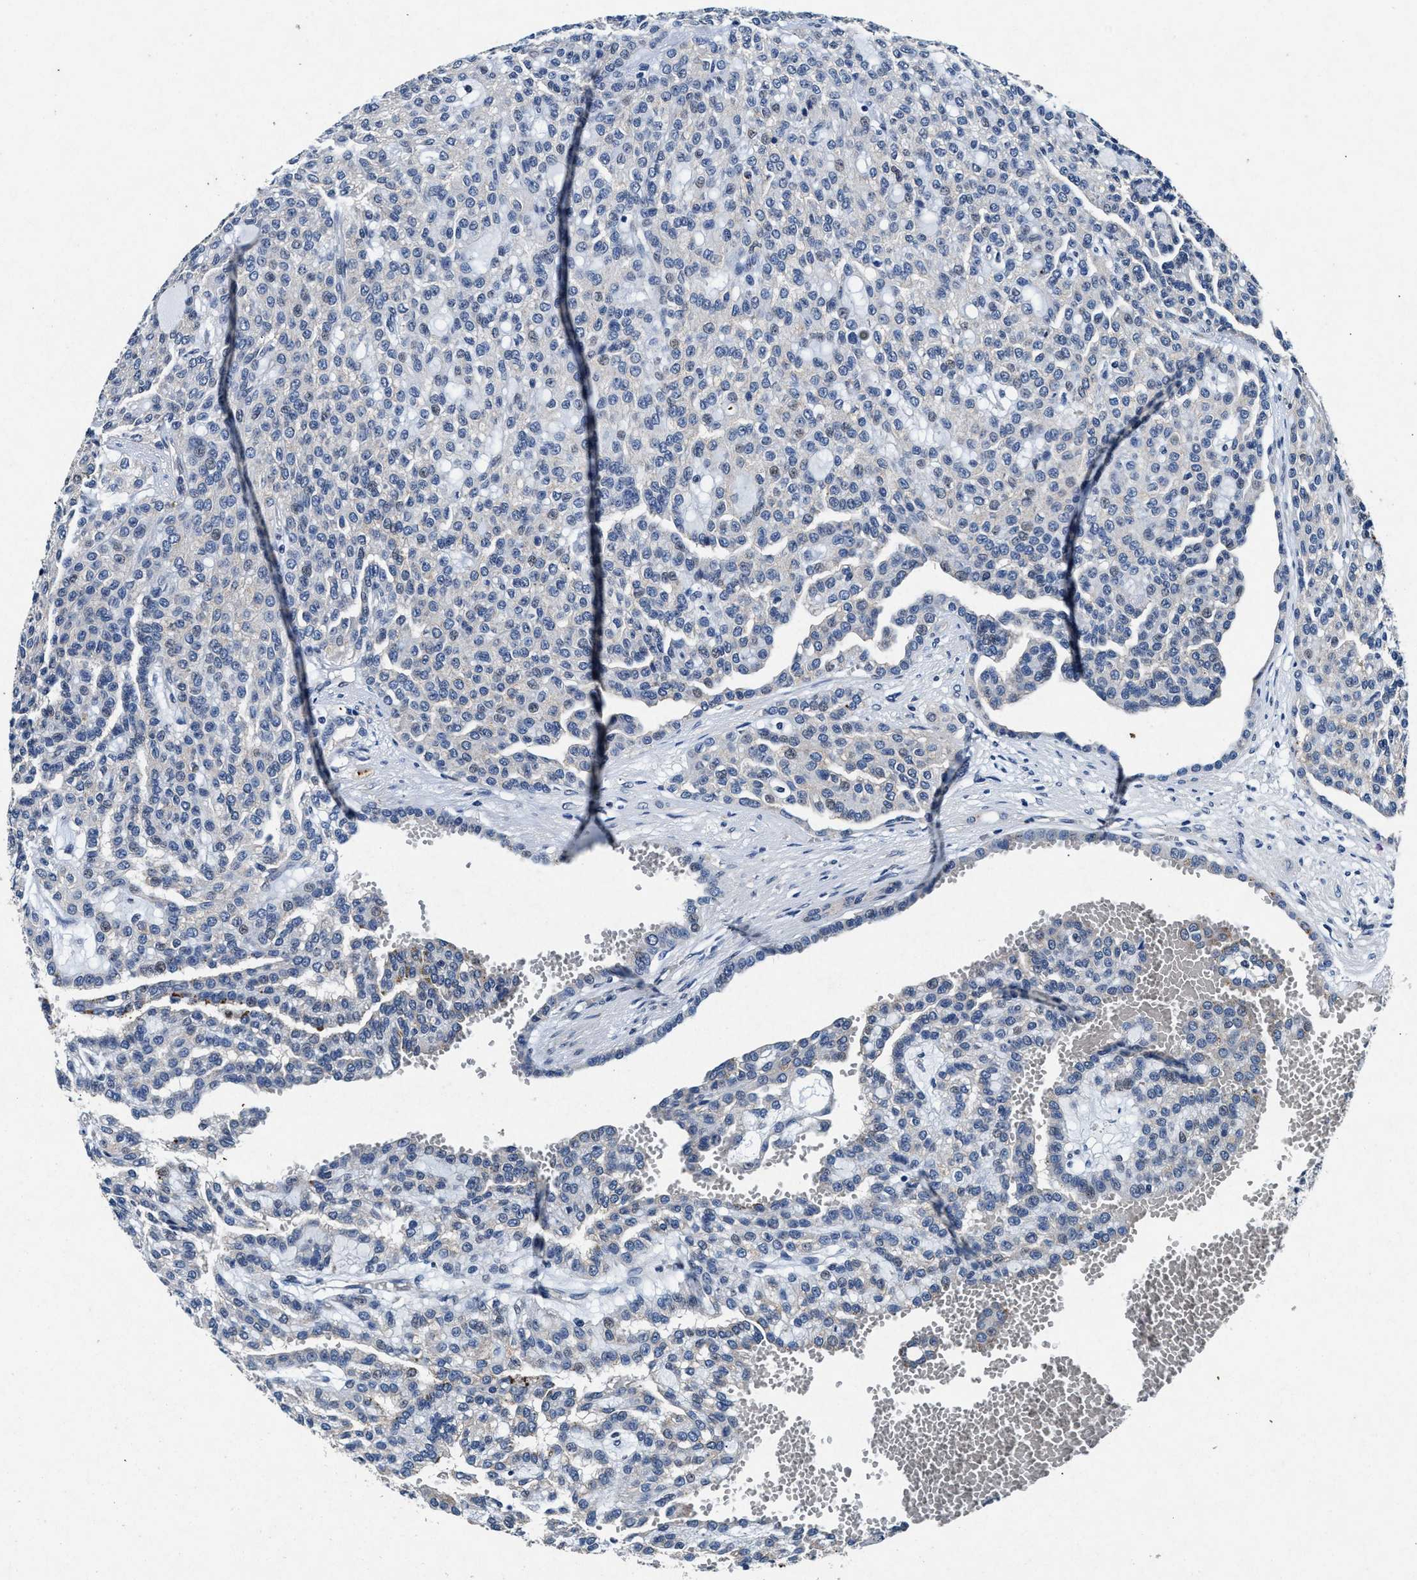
{"staining": {"intensity": "negative", "quantity": "none", "location": "none"}, "tissue": "renal cancer", "cell_type": "Tumor cells", "image_type": "cancer", "snomed": [{"axis": "morphology", "description": "Adenocarcinoma, NOS"}, {"axis": "topography", "description": "Kidney"}], "caption": "Immunohistochemistry photomicrograph of neoplastic tissue: human renal cancer (adenocarcinoma) stained with DAB (3,3'-diaminobenzidine) demonstrates no significant protein expression in tumor cells.", "gene": "SLC8A1", "patient": {"sex": "male", "age": 63}}